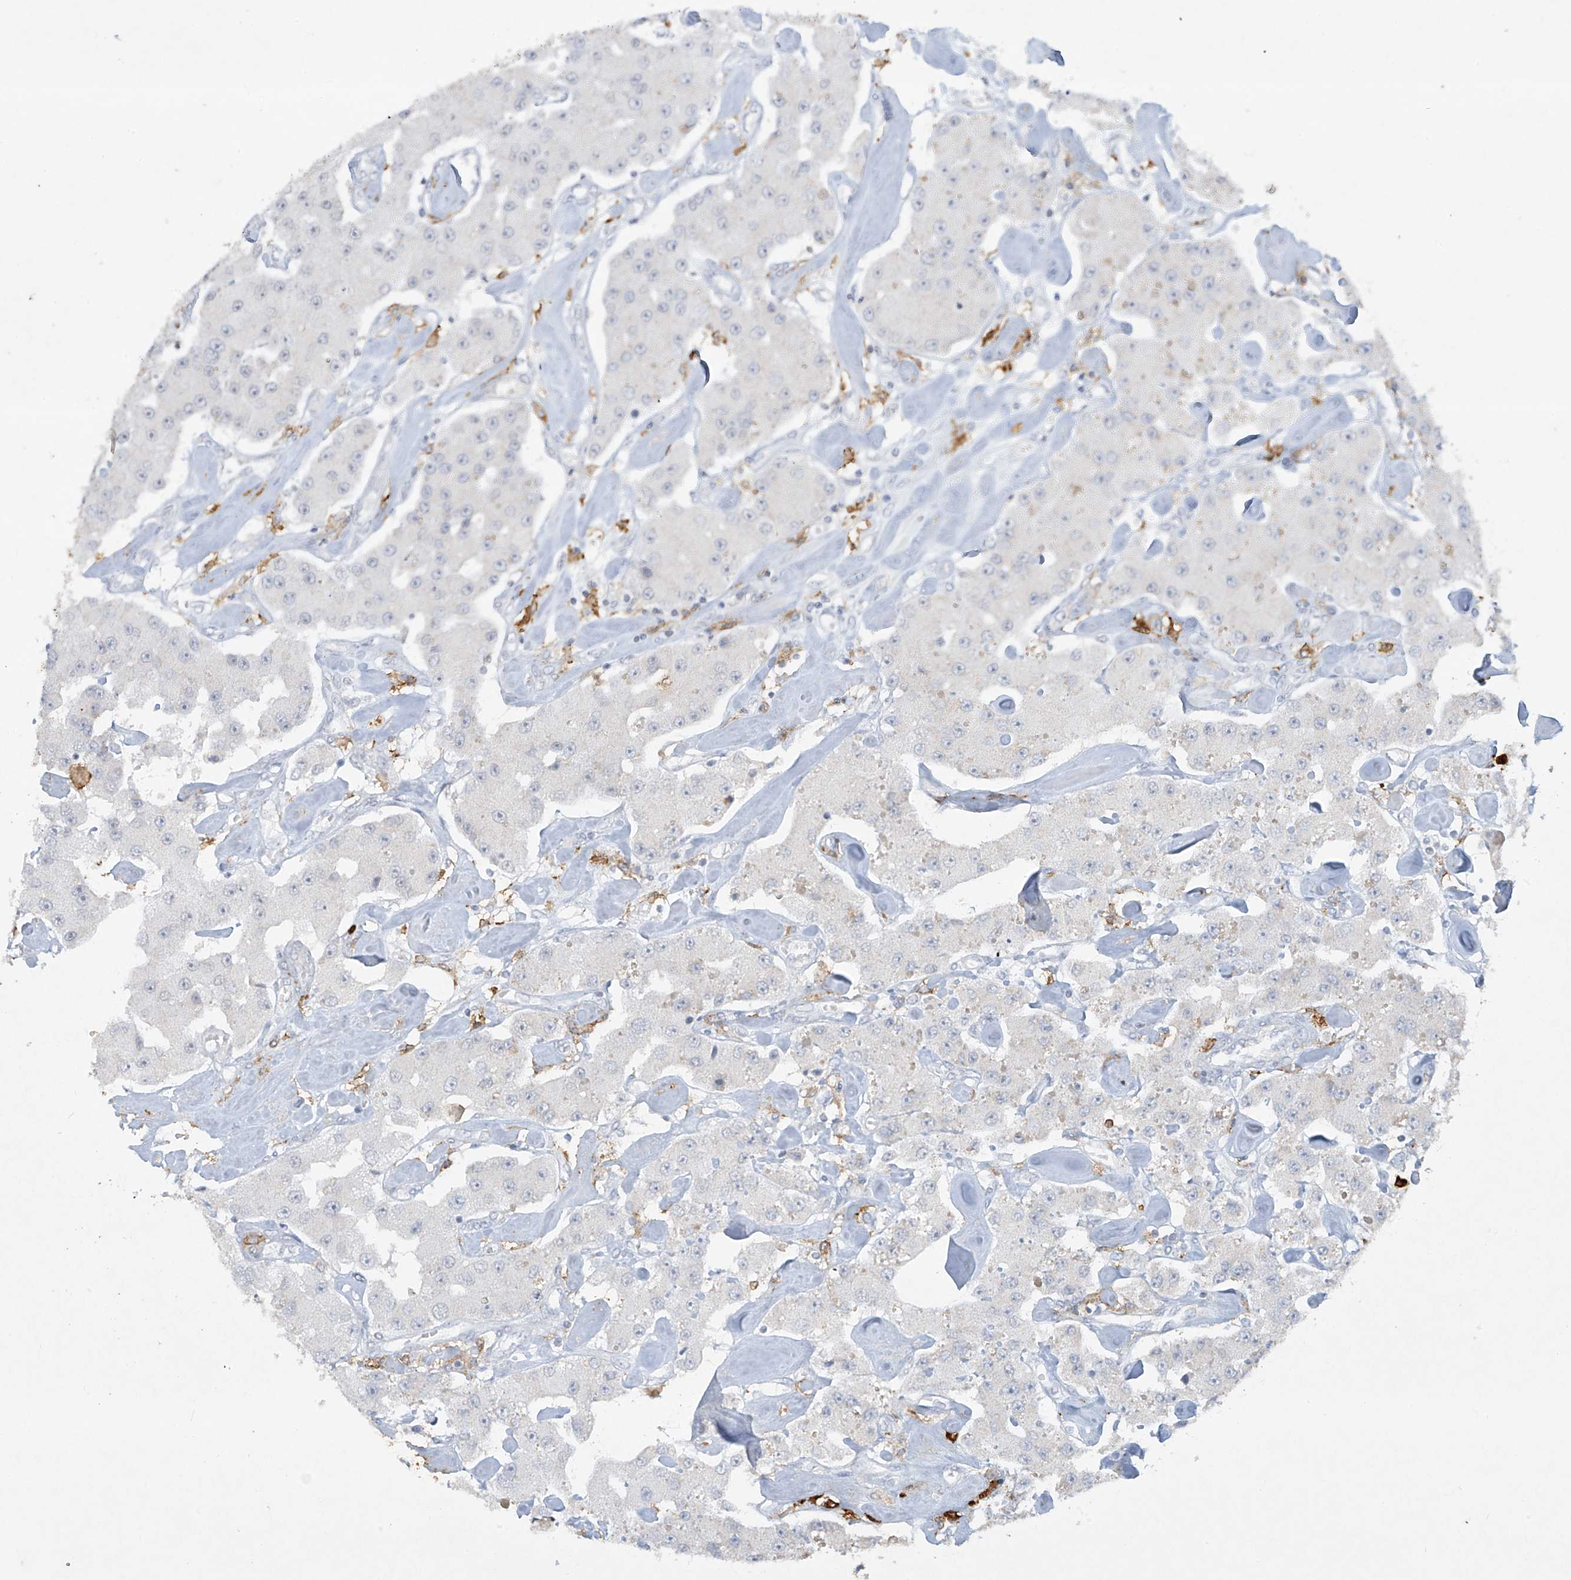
{"staining": {"intensity": "negative", "quantity": "none", "location": "none"}, "tissue": "carcinoid", "cell_type": "Tumor cells", "image_type": "cancer", "snomed": [{"axis": "morphology", "description": "Carcinoid, malignant, NOS"}, {"axis": "topography", "description": "Pancreas"}], "caption": "Tumor cells are negative for brown protein staining in carcinoid (malignant).", "gene": "FCGR3A", "patient": {"sex": "male", "age": 41}}